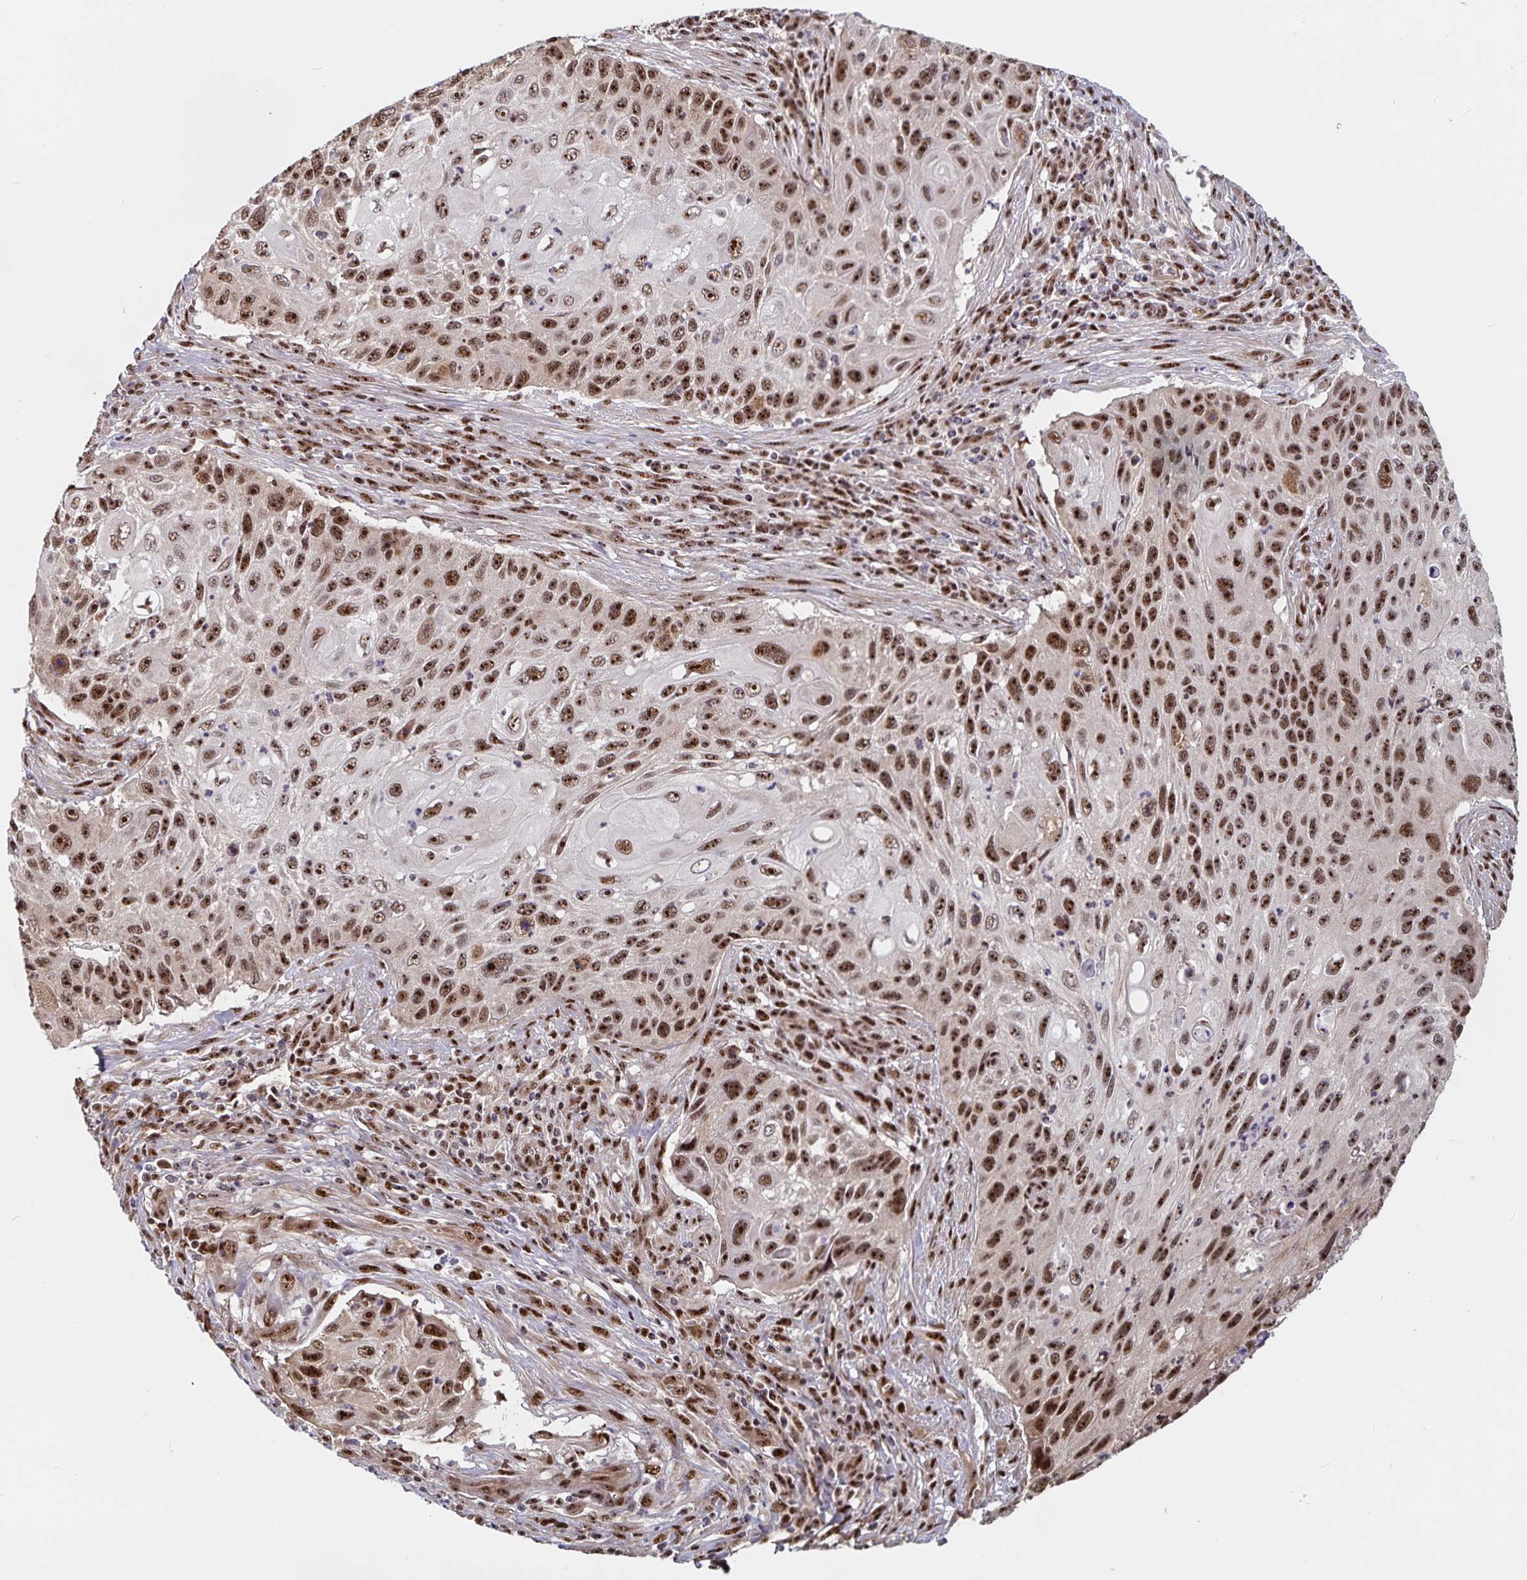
{"staining": {"intensity": "strong", "quantity": ">75%", "location": "nuclear"}, "tissue": "cervical cancer", "cell_type": "Tumor cells", "image_type": "cancer", "snomed": [{"axis": "morphology", "description": "Squamous cell carcinoma, NOS"}, {"axis": "topography", "description": "Cervix"}], "caption": "About >75% of tumor cells in human cervical squamous cell carcinoma reveal strong nuclear protein expression as visualized by brown immunohistochemical staining.", "gene": "LAS1L", "patient": {"sex": "female", "age": 70}}